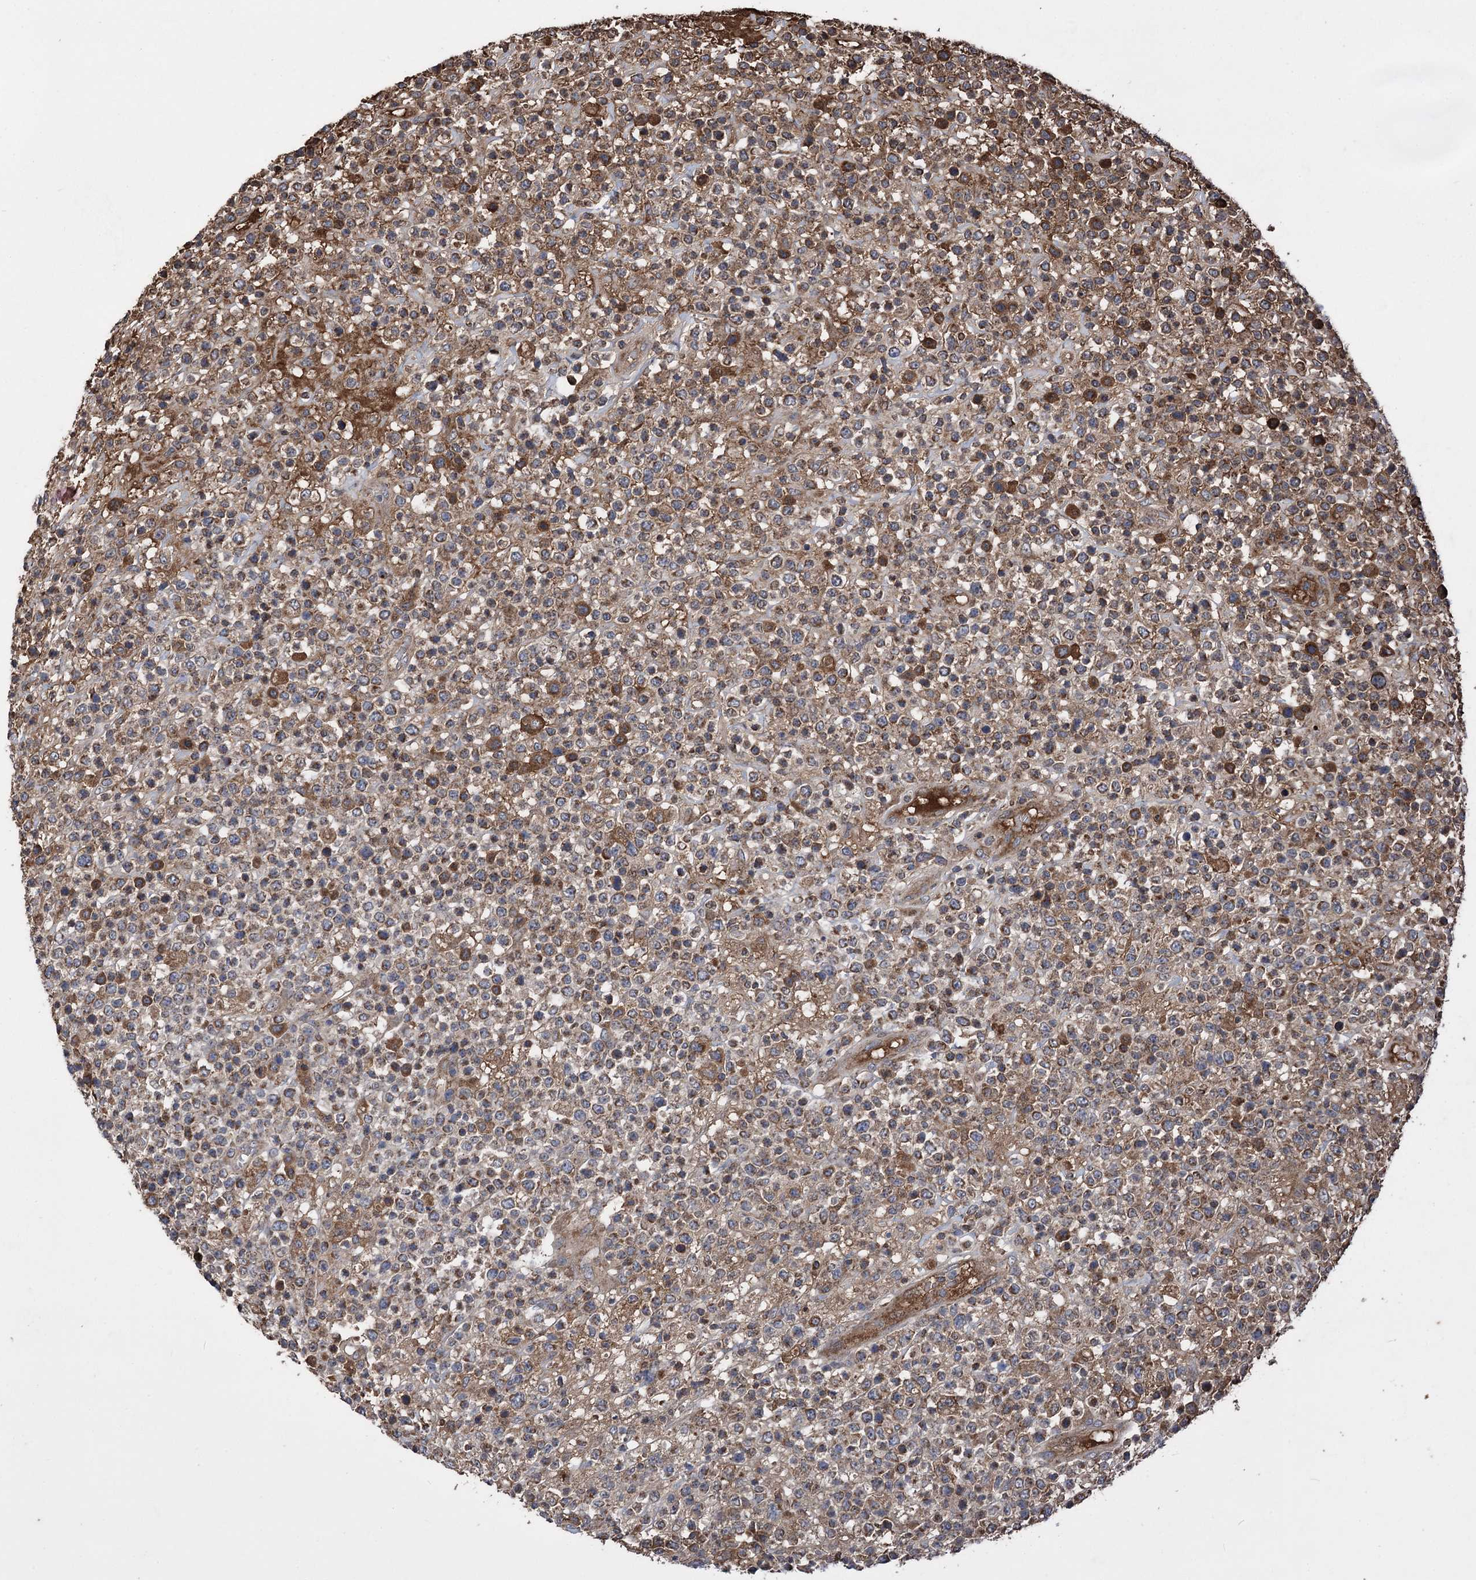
{"staining": {"intensity": "strong", "quantity": ">75%", "location": "cytoplasmic/membranous"}, "tissue": "lymphoma", "cell_type": "Tumor cells", "image_type": "cancer", "snomed": [{"axis": "morphology", "description": "Malignant lymphoma, non-Hodgkin's type, High grade"}, {"axis": "topography", "description": "Colon"}], "caption": "Malignant lymphoma, non-Hodgkin's type (high-grade) tissue reveals strong cytoplasmic/membranous positivity in approximately >75% of tumor cells", "gene": "RASSF3", "patient": {"sex": "female", "age": 53}}